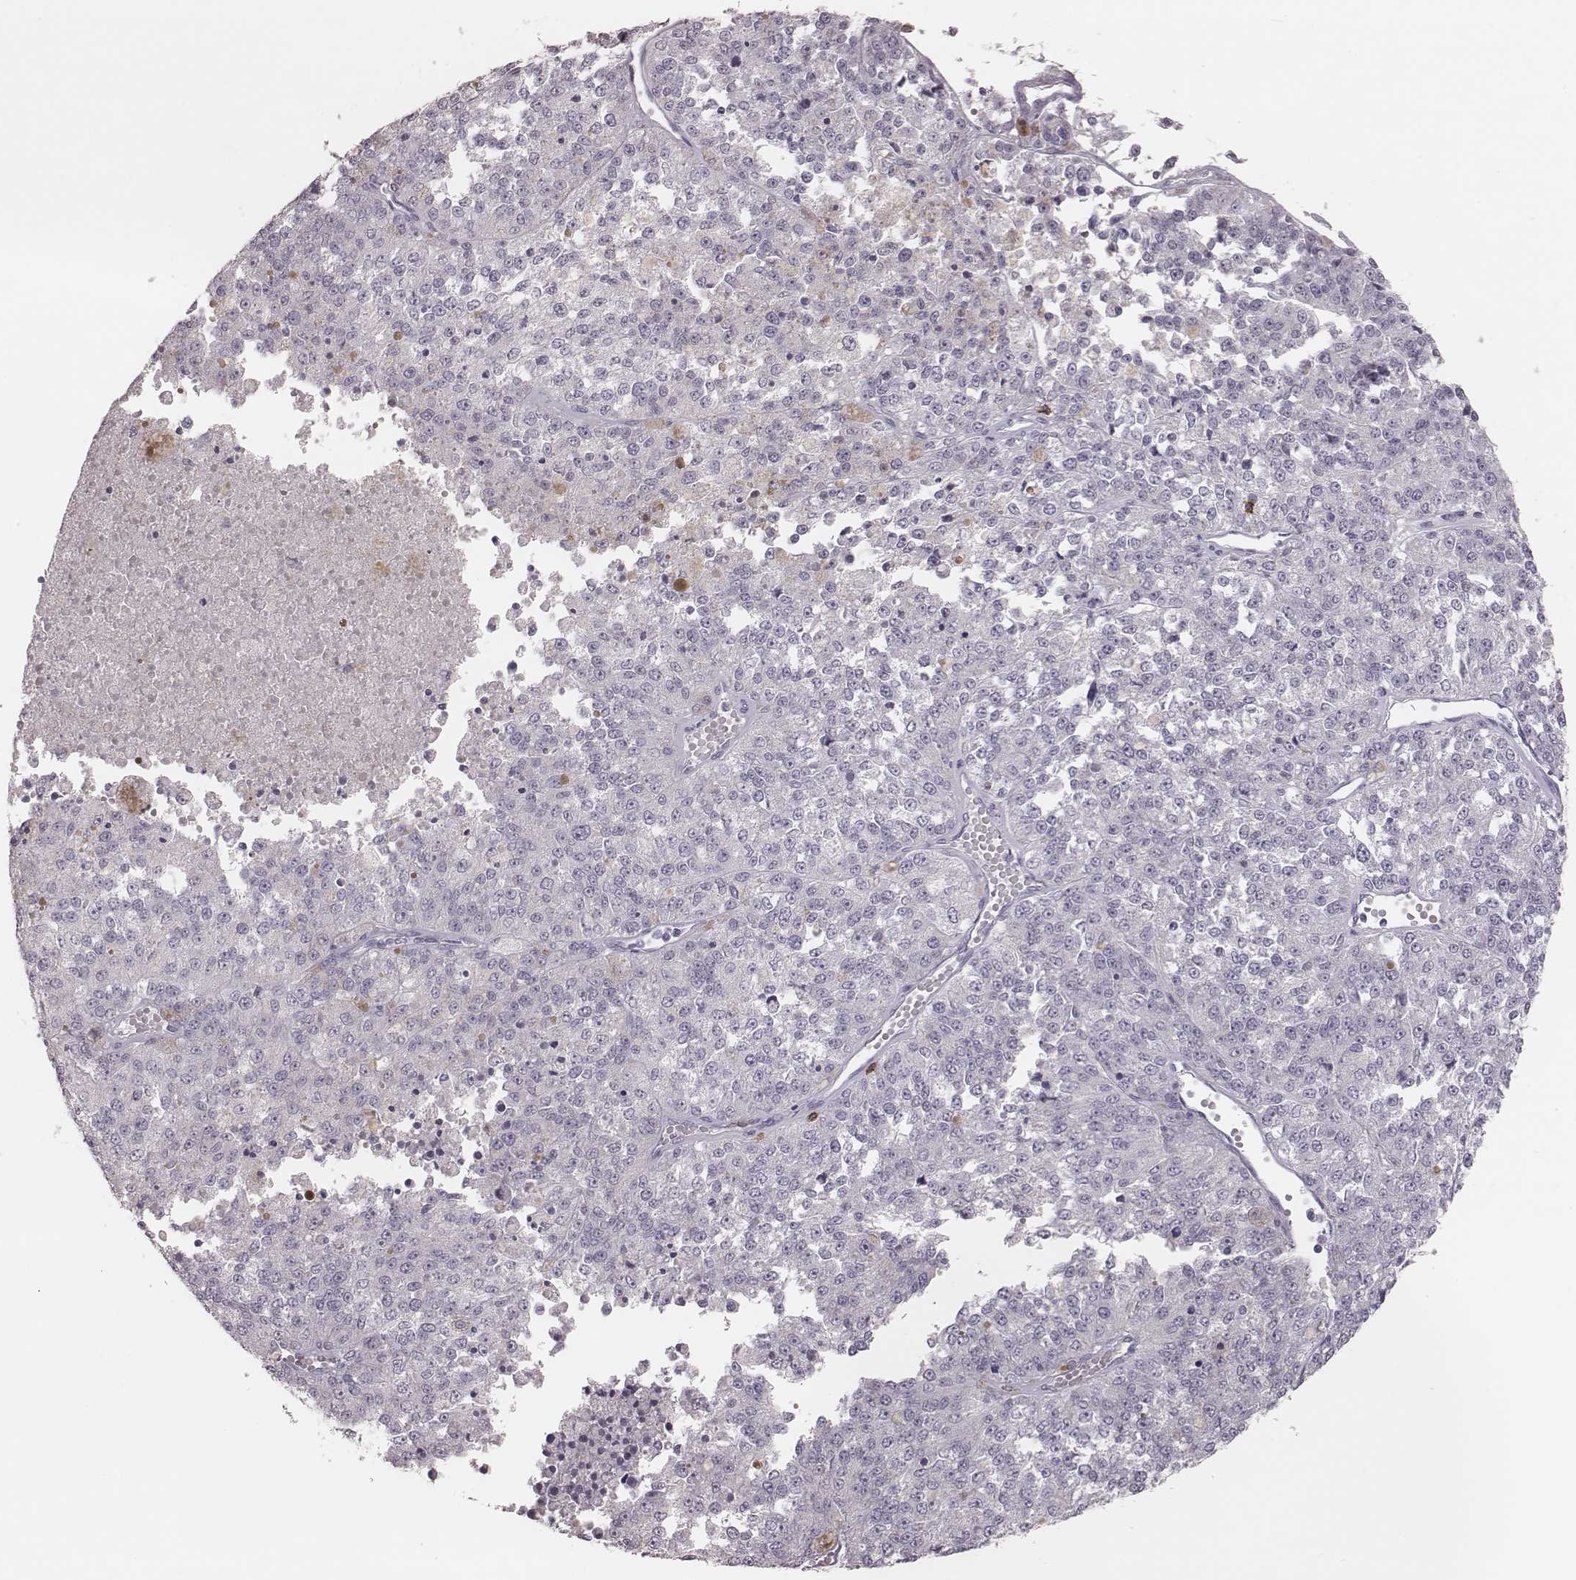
{"staining": {"intensity": "negative", "quantity": "none", "location": "none"}, "tissue": "melanoma", "cell_type": "Tumor cells", "image_type": "cancer", "snomed": [{"axis": "morphology", "description": "Malignant melanoma, Metastatic site"}, {"axis": "topography", "description": "Lymph node"}], "caption": "An immunohistochemistry micrograph of malignant melanoma (metastatic site) is shown. There is no staining in tumor cells of malignant melanoma (metastatic site). The staining was performed using DAB (3,3'-diaminobenzidine) to visualize the protein expression in brown, while the nuclei were stained in blue with hematoxylin (Magnification: 20x).", "gene": "PDCD1", "patient": {"sex": "female", "age": 64}}